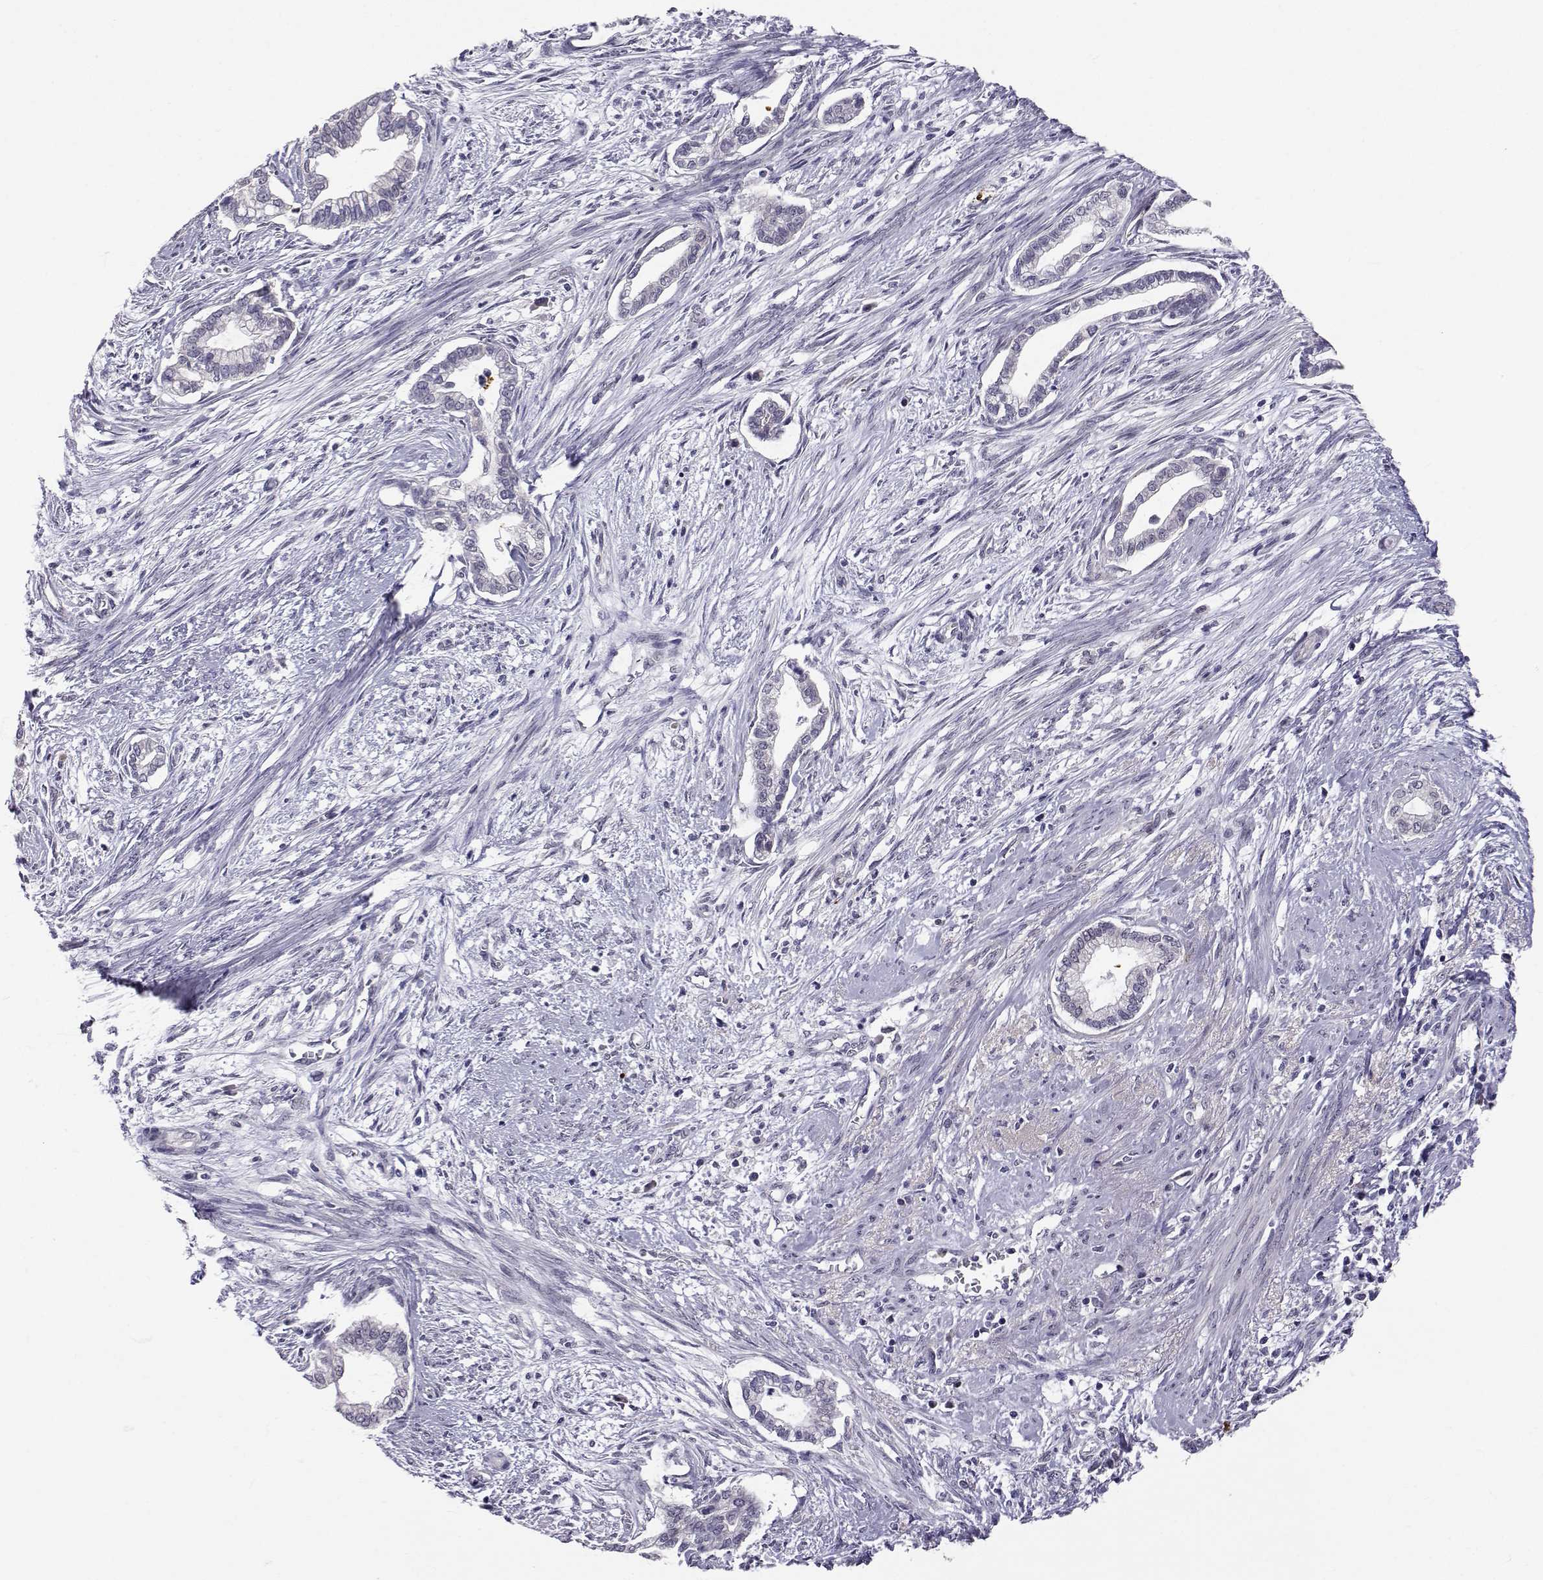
{"staining": {"intensity": "negative", "quantity": "none", "location": "none"}, "tissue": "cervical cancer", "cell_type": "Tumor cells", "image_type": "cancer", "snomed": [{"axis": "morphology", "description": "Adenocarcinoma, NOS"}, {"axis": "topography", "description": "Cervix"}], "caption": "Immunohistochemical staining of cervical cancer demonstrates no significant expression in tumor cells.", "gene": "SLC6A3", "patient": {"sex": "female", "age": 62}}